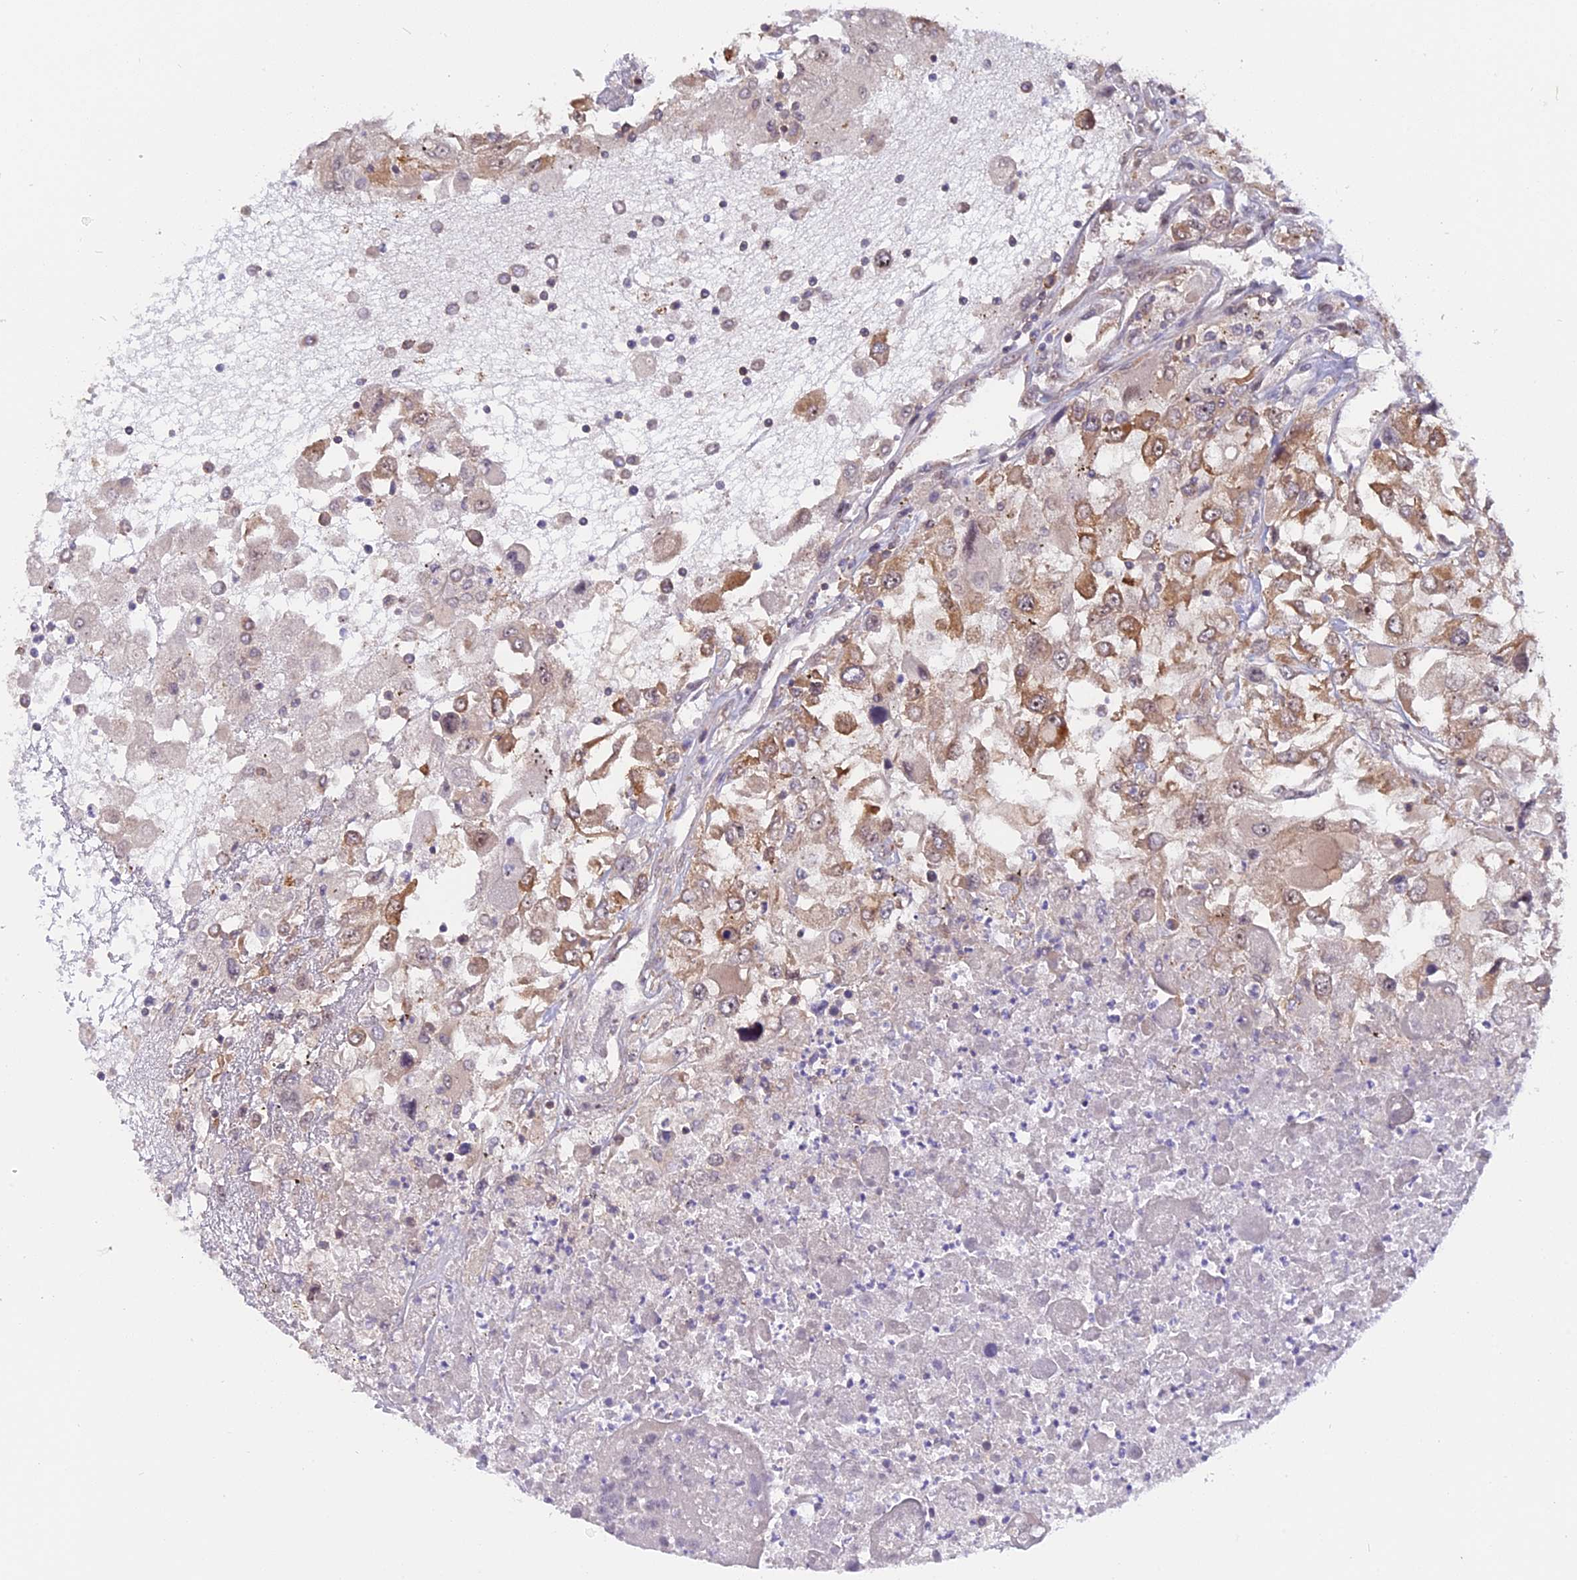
{"staining": {"intensity": "moderate", "quantity": "25%-75%", "location": "cytoplasmic/membranous"}, "tissue": "renal cancer", "cell_type": "Tumor cells", "image_type": "cancer", "snomed": [{"axis": "morphology", "description": "Adenocarcinoma, NOS"}, {"axis": "topography", "description": "Kidney"}], "caption": "Protein staining displays moderate cytoplasmic/membranous expression in about 25%-75% of tumor cells in adenocarcinoma (renal). (Brightfield microscopy of DAB IHC at high magnification).", "gene": "ZNF428", "patient": {"sex": "female", "age": 52}}